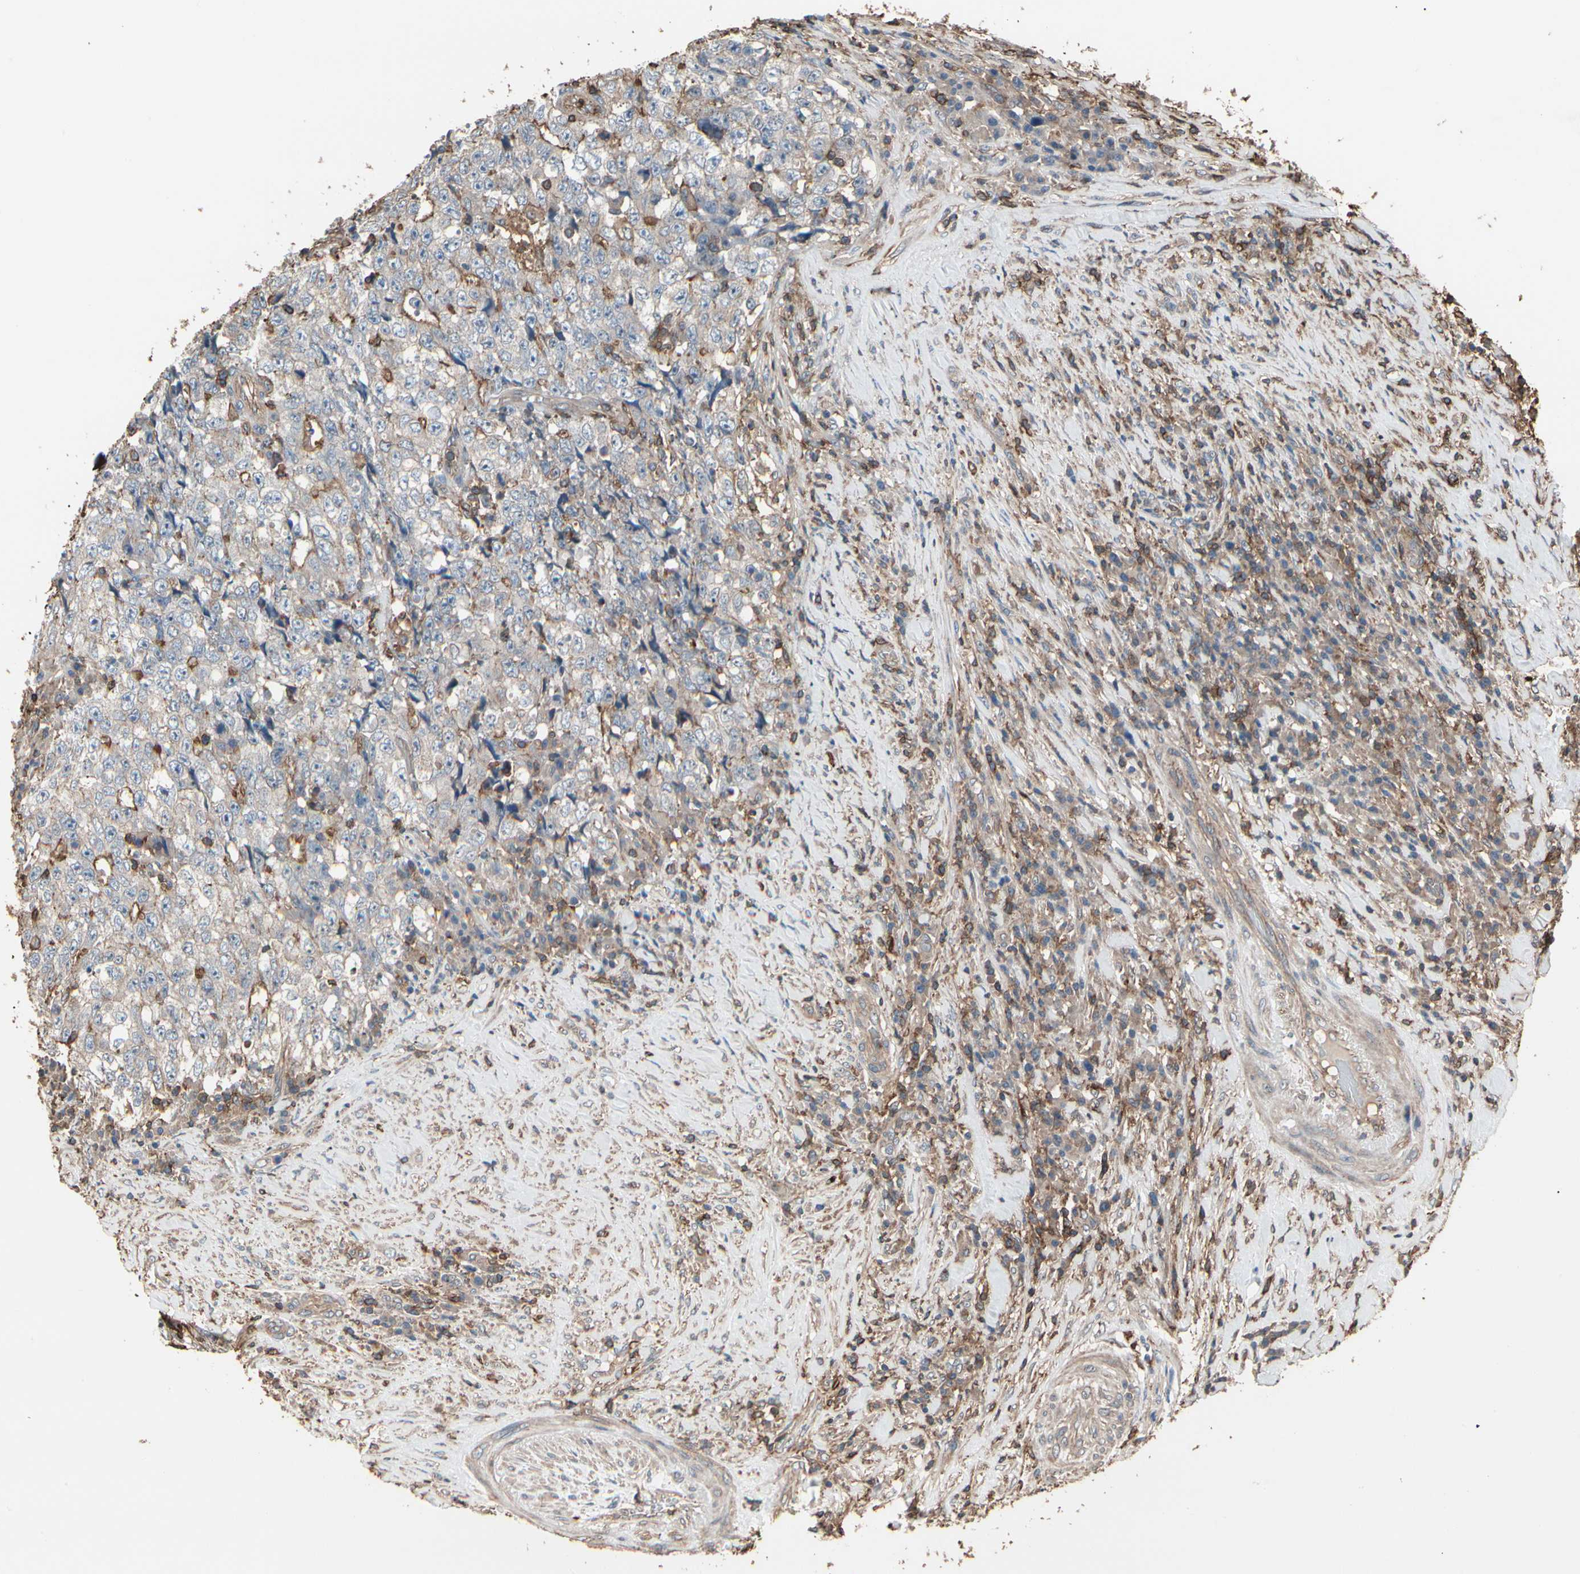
{"staining": {"intensity": "weak", "quantity": "25%-75%", "location": "cytoplasmic/membranous"}, "tissue": "testis cancer", "cell_type": "Tumor cells", "image_type": "cancer", "snomed": [{"axis": "morphology", "description": "Necrosis, NOS"}, {"axis": "morphology", "description": "Carcinoma, Embryonal, NOS"}, {"axis": "topography", "description": "Testis"}], "caption": "Human testis embryonal carcinoma stained with a protein marker exhibits weak staining in tumor cells.", "gene": "MAPK13", "patient": {"sex": "male", "age": 19}}